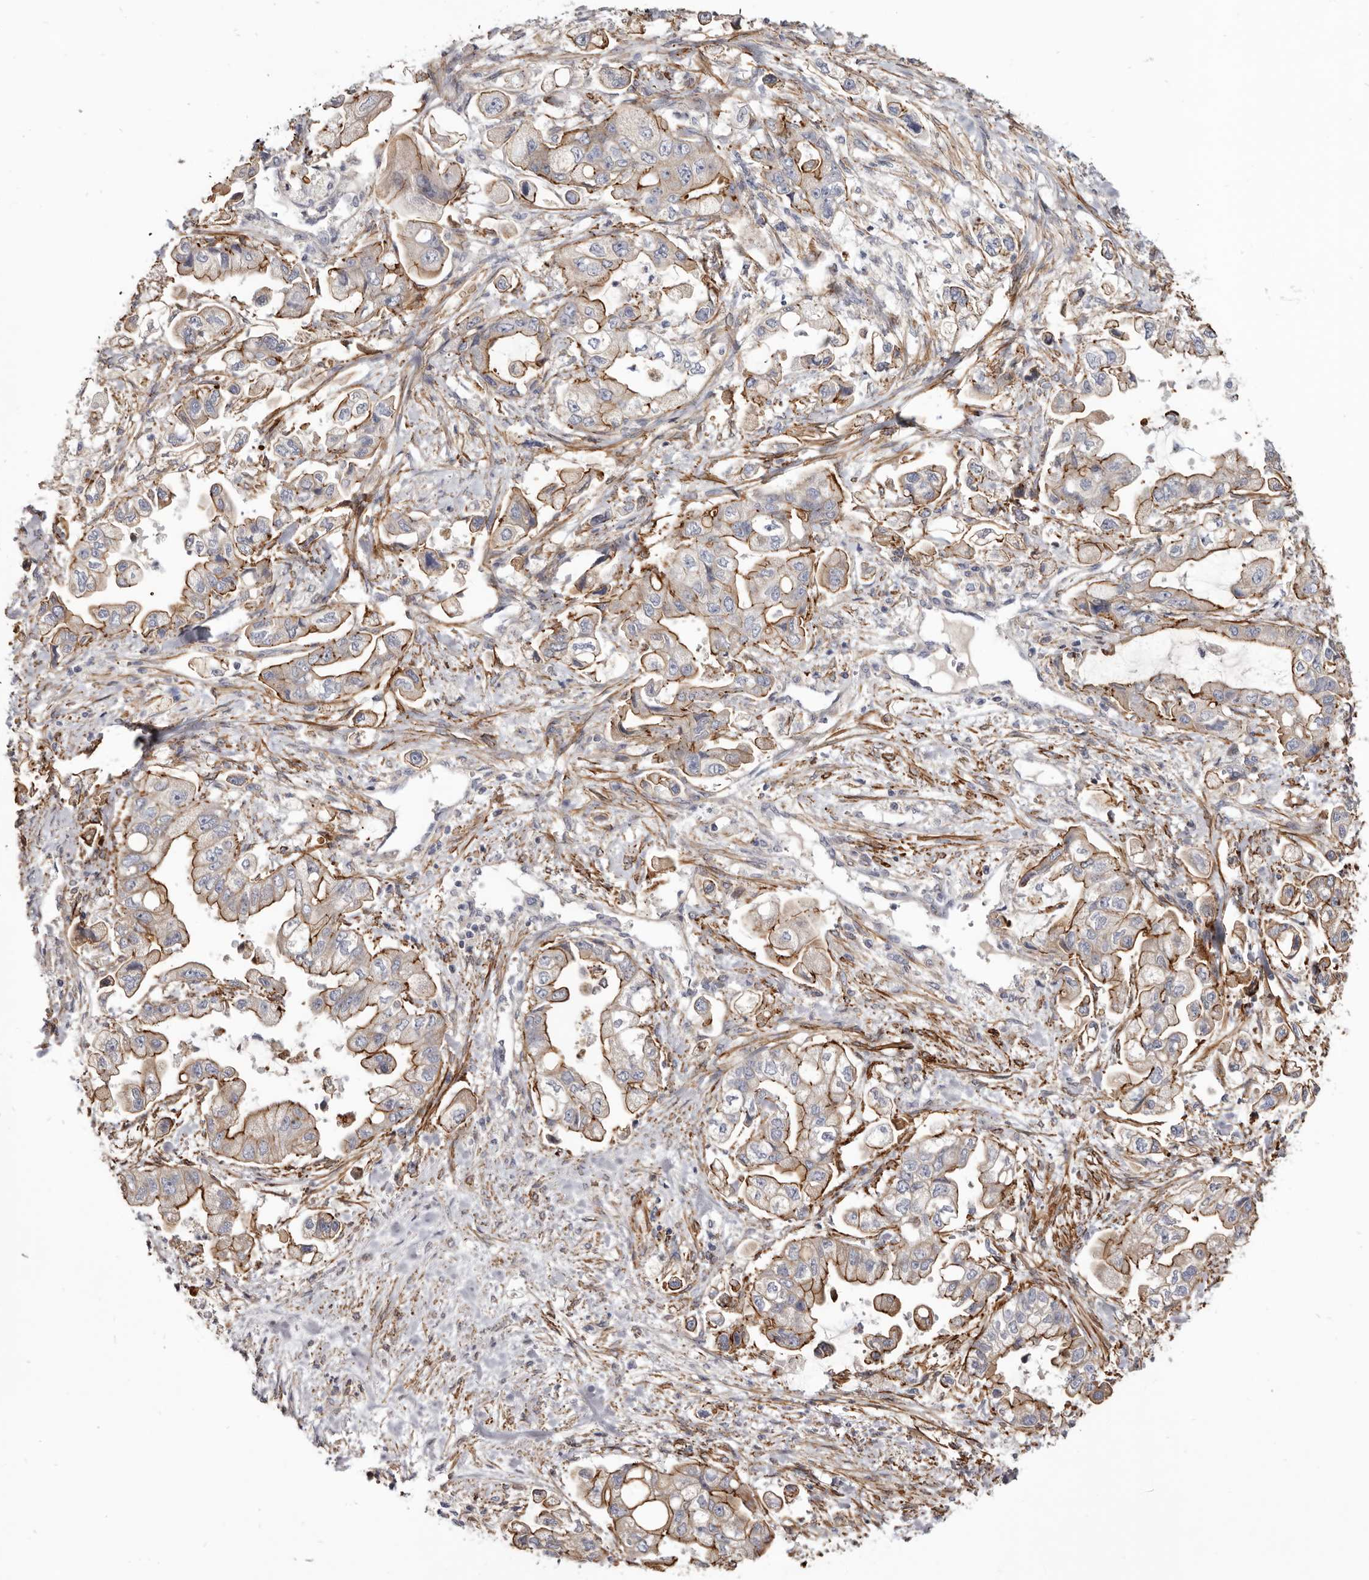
{"staining": {"intensity": "strong", "quantity": "25%-75%", "location": "cytoplasmic/membranous"}, "tissue": "stomach cancer", "cell_type": "Tumor cells", "image_type": "cancer", "snomed": [{"axis": "morphology", "description": "Adenocarcinoma, NOS"}, {"axis": "topography", "description": "Stomach"}], "caption": "The micrograph displays staining of stomach adenocarcinoma, revealing strong cytoplasmic/membranous protein positivity (brown color) within tumor cells.", "gene": "CGN", "patient": {"sex": "male", "age": 62}}